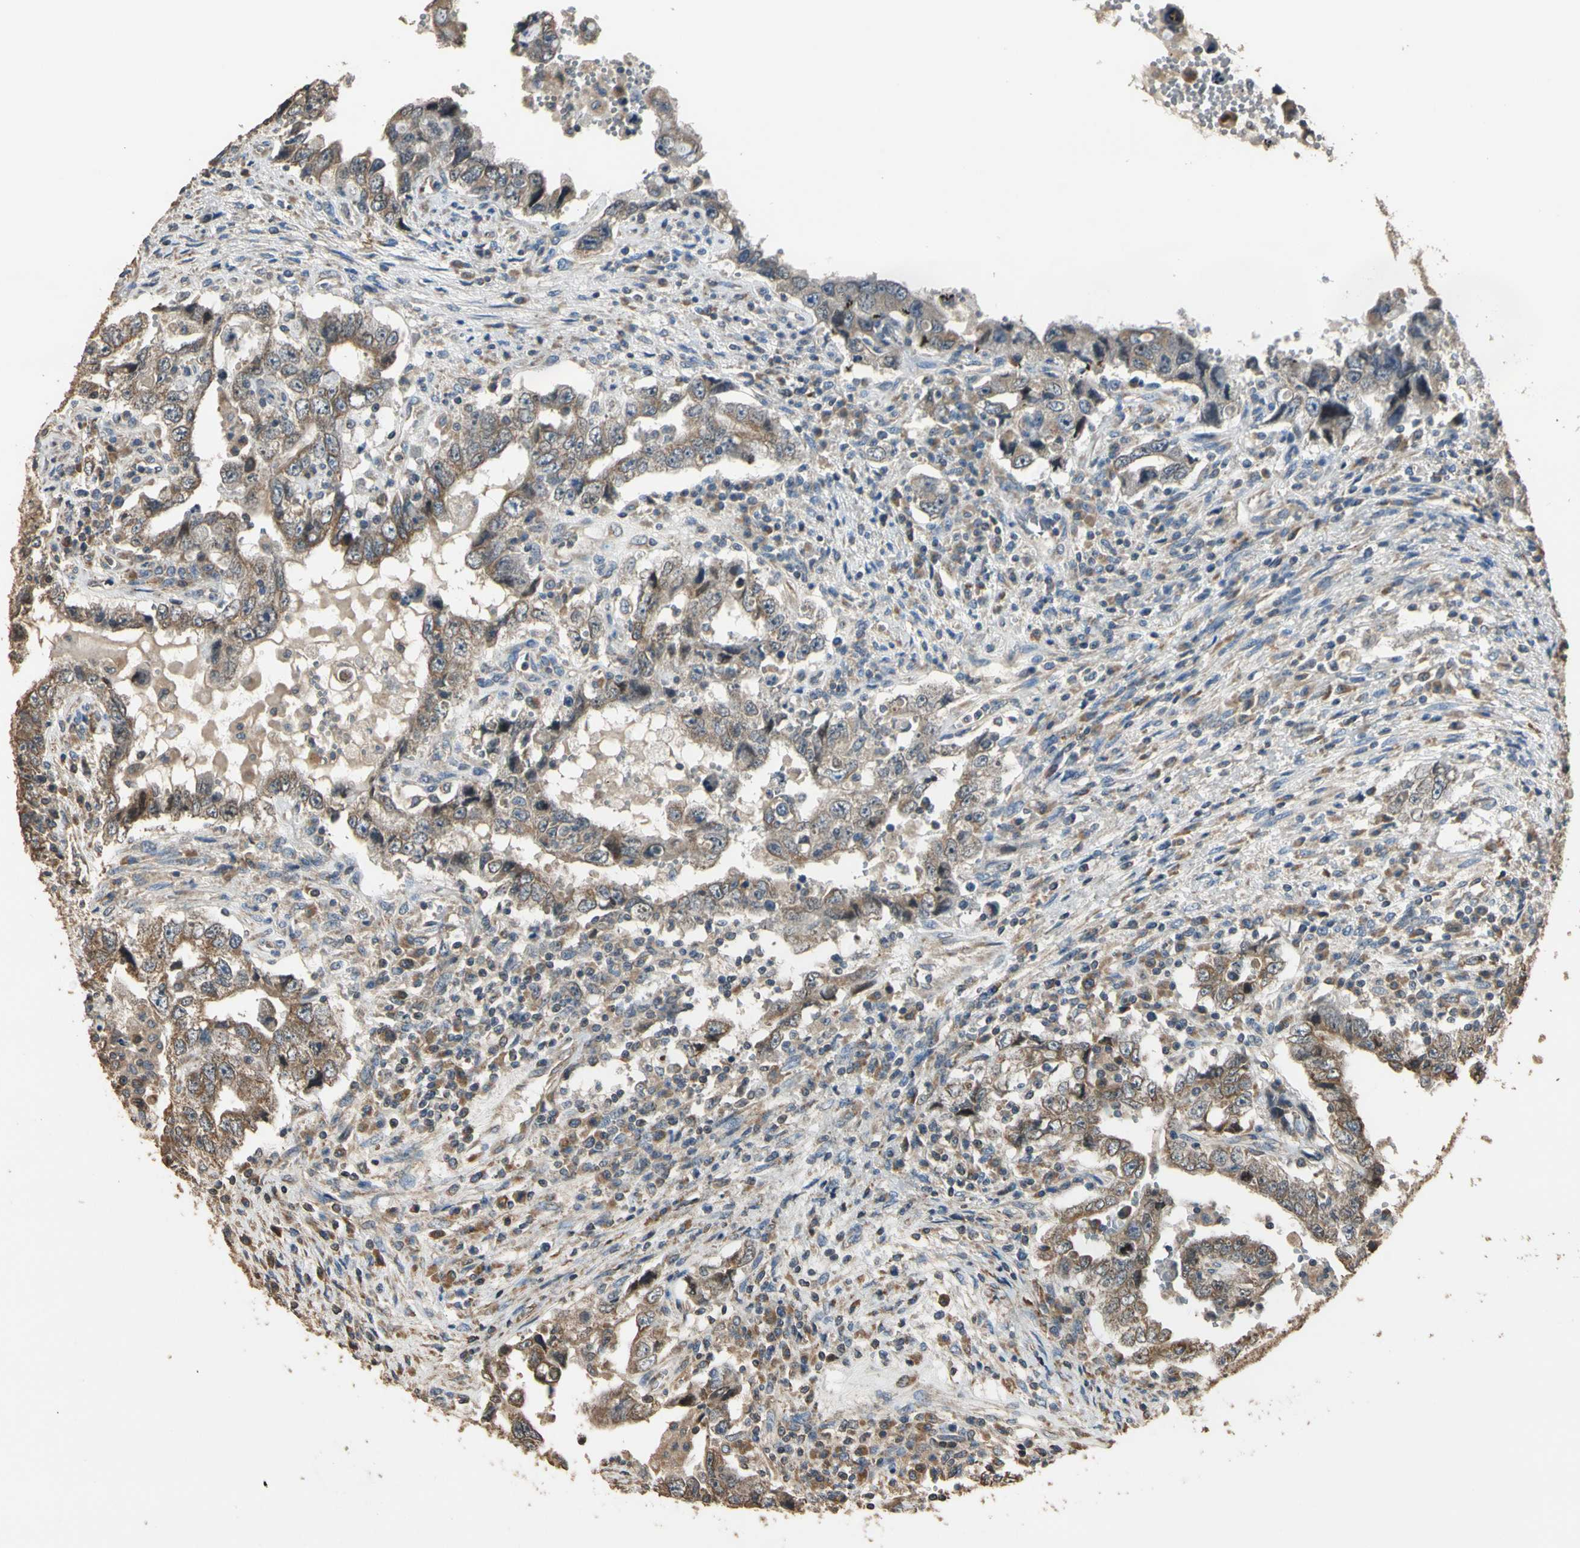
{"staining": {"intensity": "moderate", "quantity": ">75%", "location": "cytoplasmic/membranous"}, "tissue": "testis cancer", "cell_type": "Tumor cells", "image_type": "cancer", "snomed": [{"axis": "morphology", "description": "Carcinoma, Embryonal, NOS"}, {"axis": "topography", "description": "Testis"}], "caption": "Protein expression analysis of human embryonal carcinoma (testis) reveals moderate cytoplasmic/membranous expression in about >75% of tumor cells.", "gene": "STX18", "patient": {"sex": "male", "age": 26}}